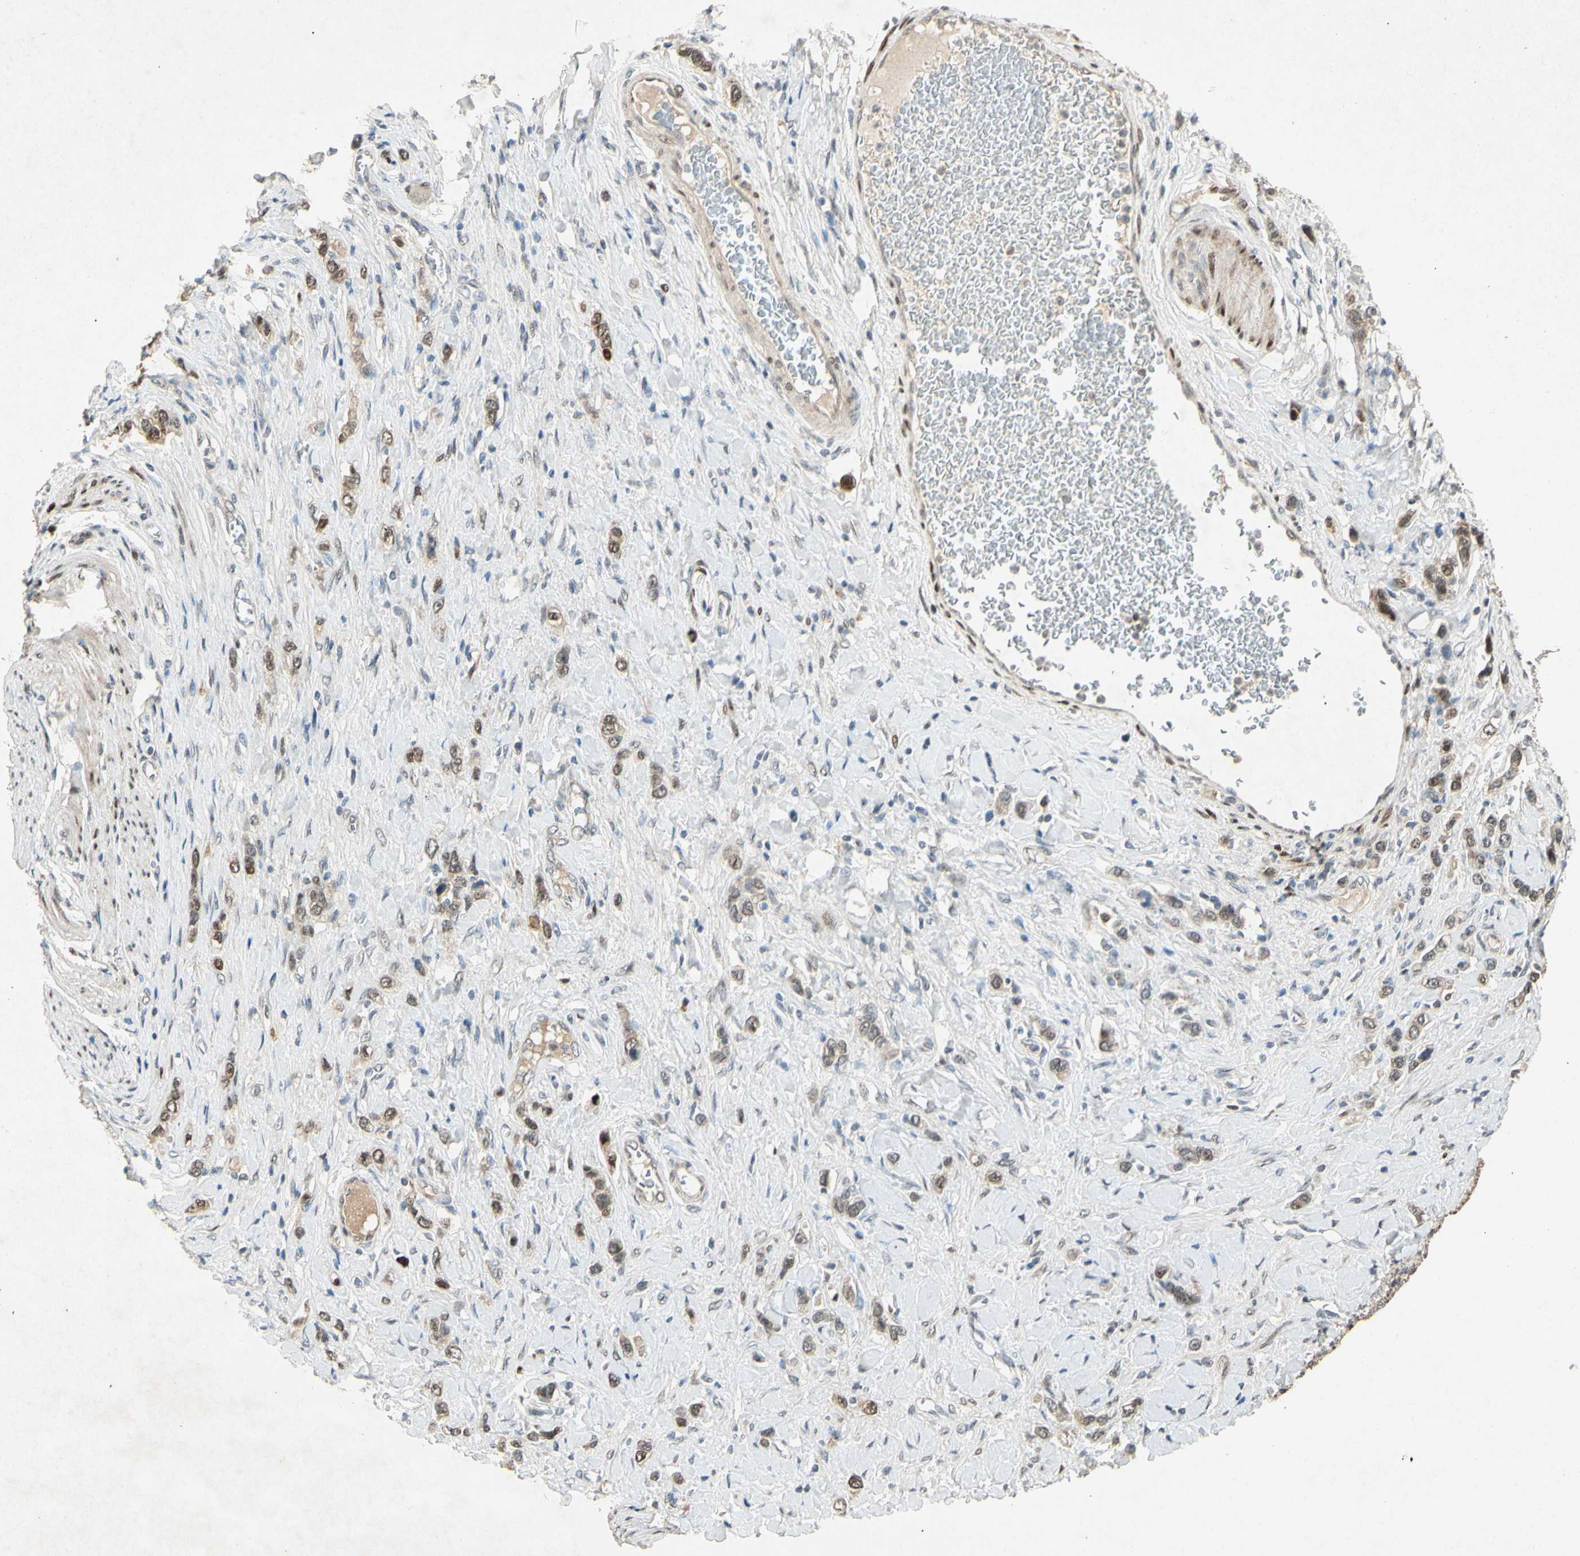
{"staining": {"intensity": "weak", "quantity": "25%-75%", "location": "nuclear"}, "tissue": "stomach cancer", "cell_type": "Tumor cells", "image_type": "cancer", "snomed": [{"axis": "morphology", "description": "Normal tissue, NOS"}, {"axis": "morphology", "description": "Adenocarcinoma, NOS"}, {"axis": "topography", "description": "Stomach, upper"}, {"axis": "topography", "description": "Stomach"}], "caption": "An image showing weak nuclear staining in about 25%-75% of tumor cells in adenocarcinoma (stomach), as visualized by brown immunohistochemical staining.", "gene": "HSPA1B", "patient": {"sex": "female", "age": 65}}